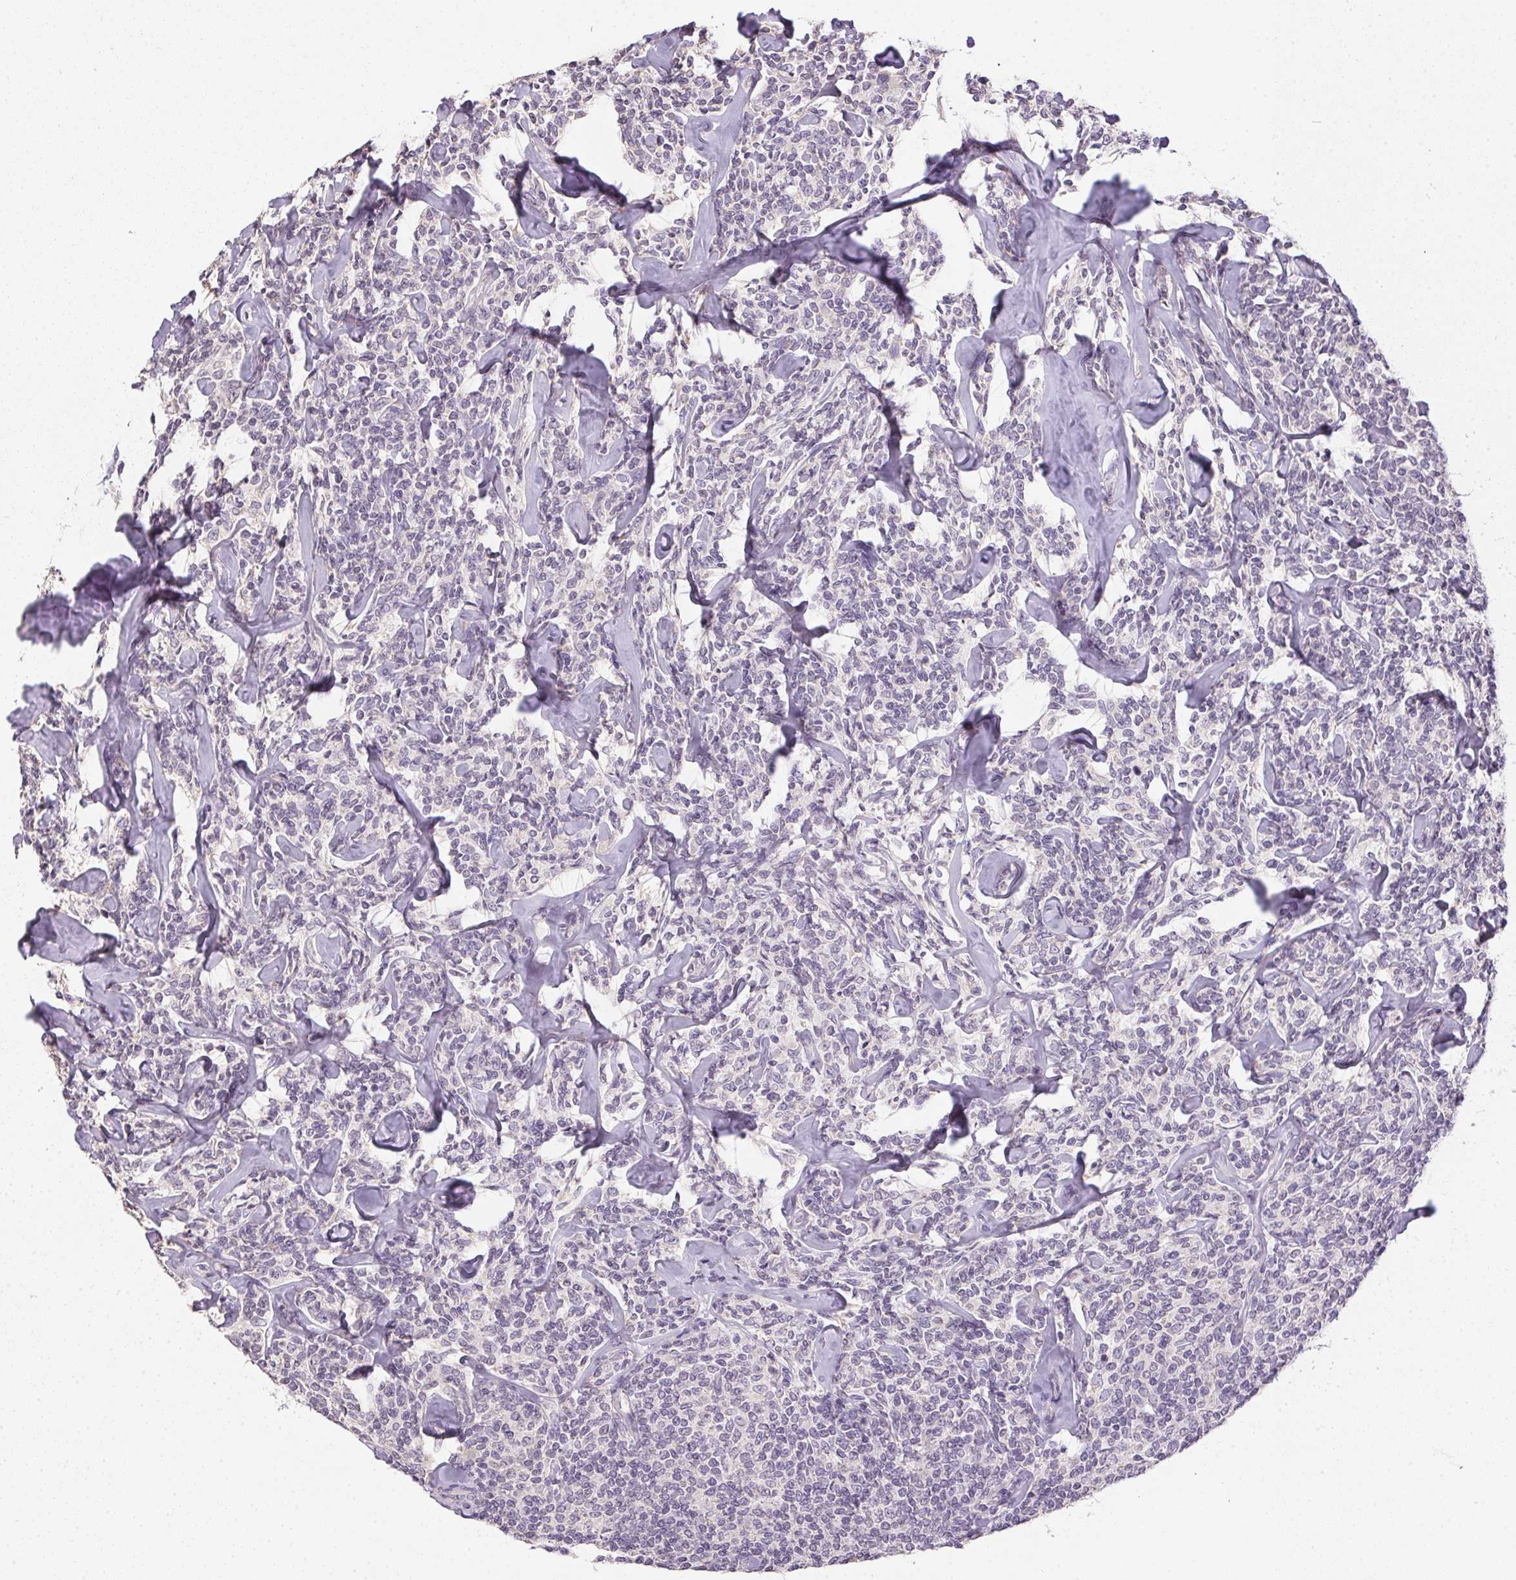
{"staining": {"intensity": "negative", "quantity": "none", "location": "none"}, "tissue": "lymphoma", "cell_type": "Tumor cells", "image_type": "cancer", "snomed": [{"axis": "morphology", "description": "Malignant lymphoma, non-Hodgkin's type, Low grade"}, {"axis": "topography", "description": "Lymph node"}], "caption": "The immunohistochemistry histopathology image has no significant staining in tumor cells of low-grade malignant lymphoma, non-Hodgkin's type tissue. The staining was performed using DAB to visualize the protein expression in brown, while the nuclei were stained in blue with hematoxylin (Magnification: 20x).", "gene": "SPACA9", "patient": {"sex": "female", "age": 56}}